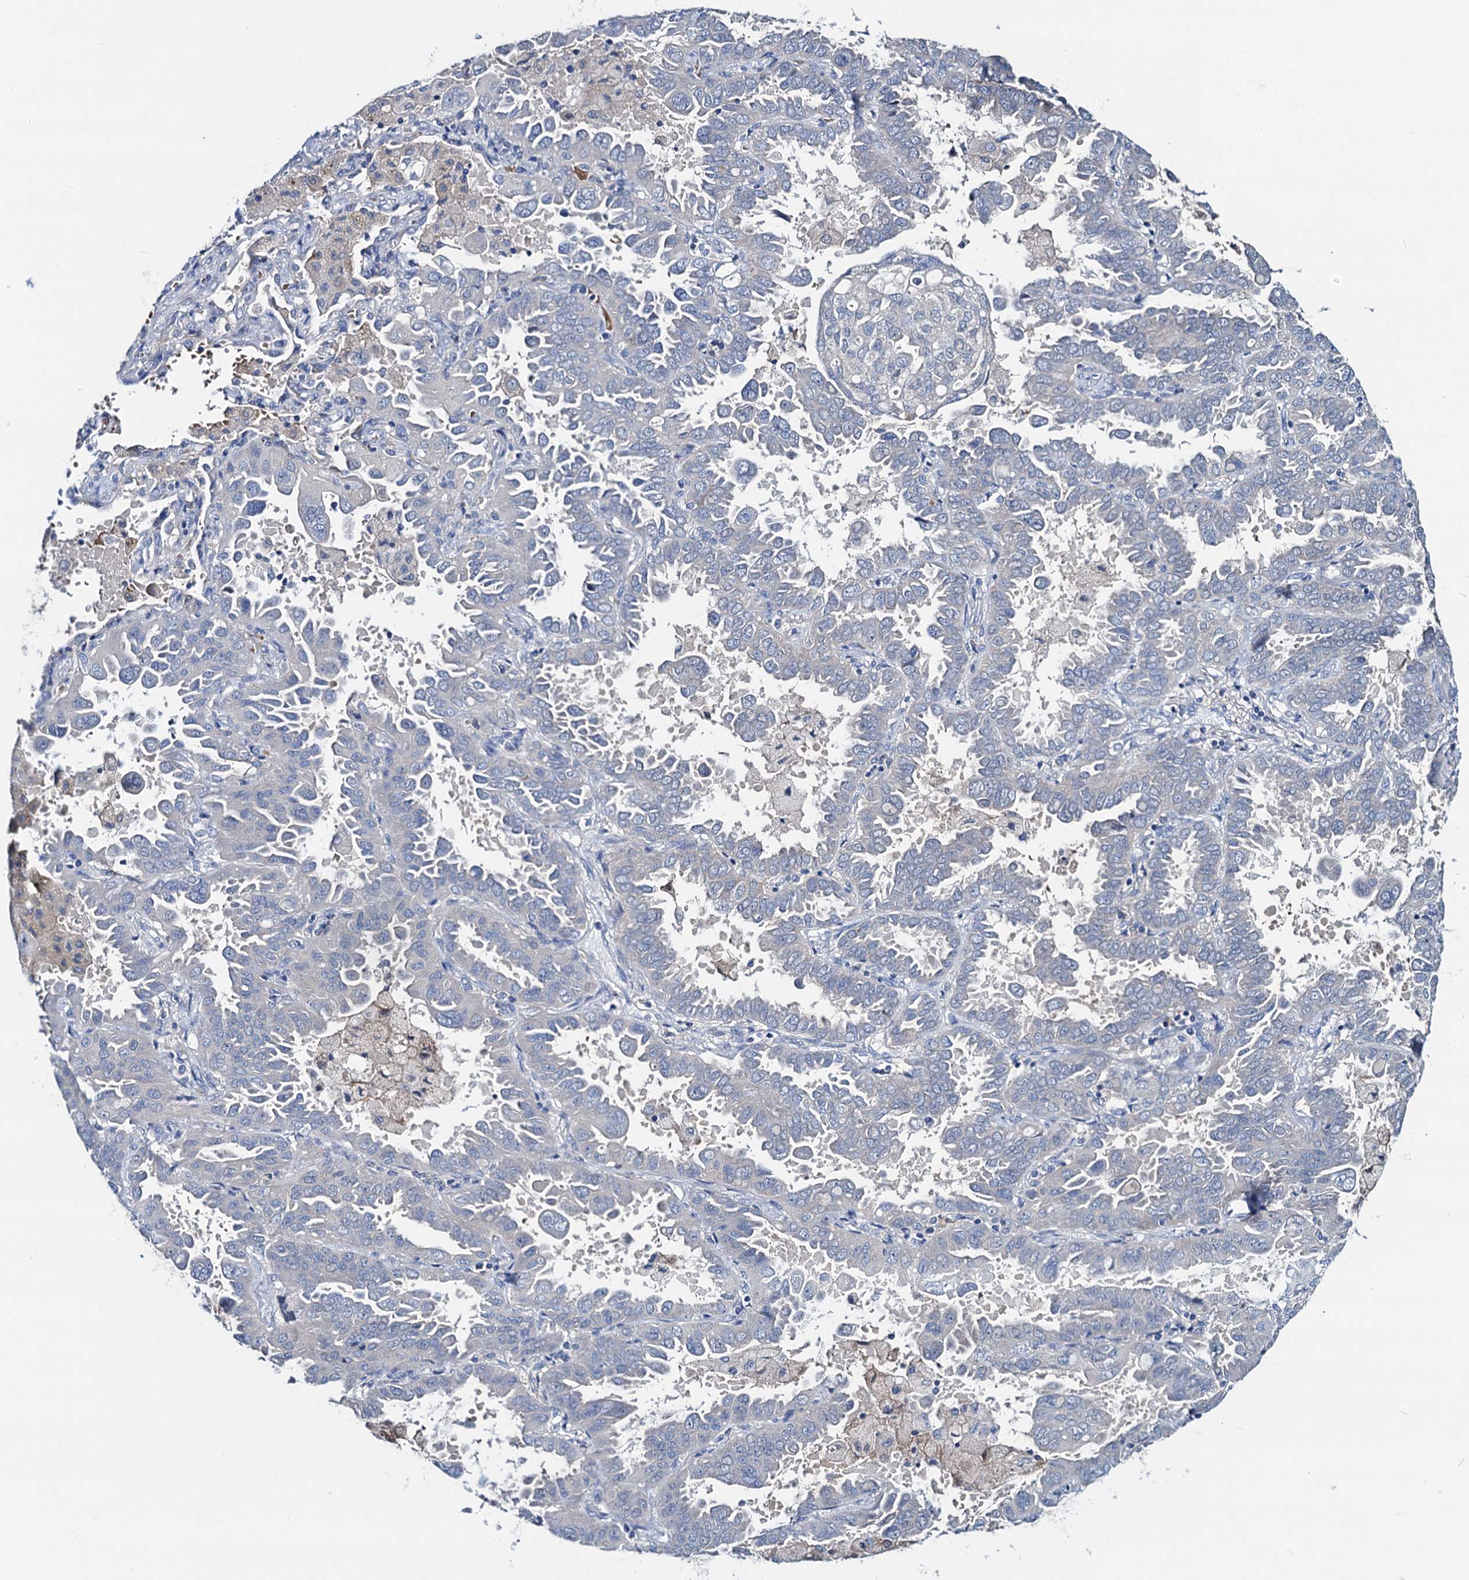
{"staining": {"intensity": "negative", "quantity": "none", "location": "none"}, "tissue": "lung cancer", "cell_type": "Tumor cells", "image_type": "cancer", "snomed": [{"axis": "morphology", "description": "Adenocarcinoma, NOS"}, {"axis": "topography", "description": "Lung"}], "caption": "The image displays no staining of tumor cells in lung cancer (adenocarcinoma). (DAB (3,3'-diaminobenzidine) immunohistochemistry visualized using brightfield microscopy, high magnification).", "gene": "RTKN2", "patient": {"sex": "male", "age": 64}}